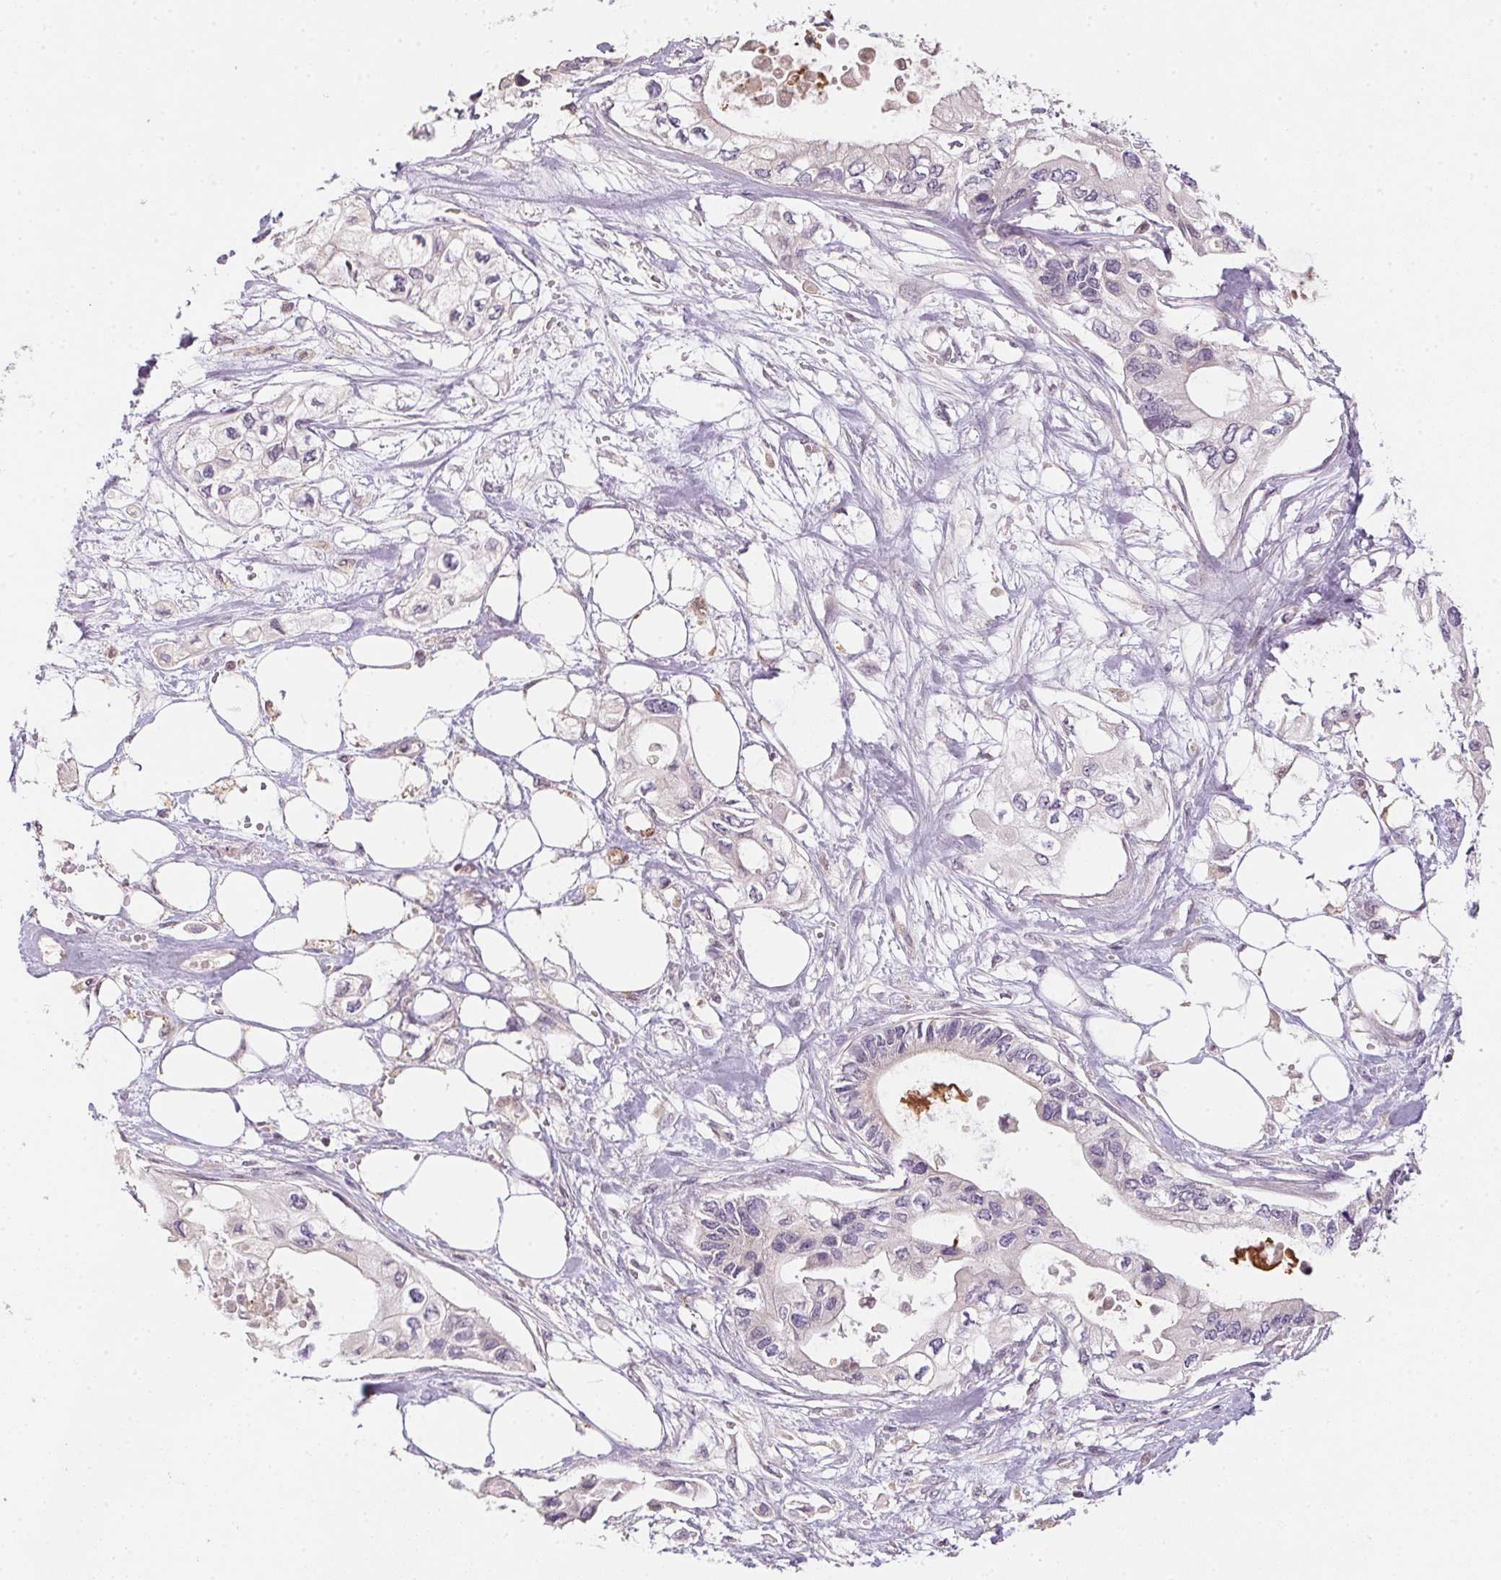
{"staining": {"intensity": "negative", "quantity": "none", "location": "none"}, "tissue": "pancreatic cancer", "cell_type": "Tumor cells", "image_type": "cancer", "snomed": [{"axis": "morphology", "description": "Adenocarcinoma, NOS"}, {"axis": "topography", "description": "Pancreas"}], "caption": "High power microscopy micrograph of an immunohistochemistry image of pancreatic adenocarcinoma, revealing no significant staining in tumor cells.", "gene": "ALDH8A1", "patient": {"sex": "female", "age": 63}}